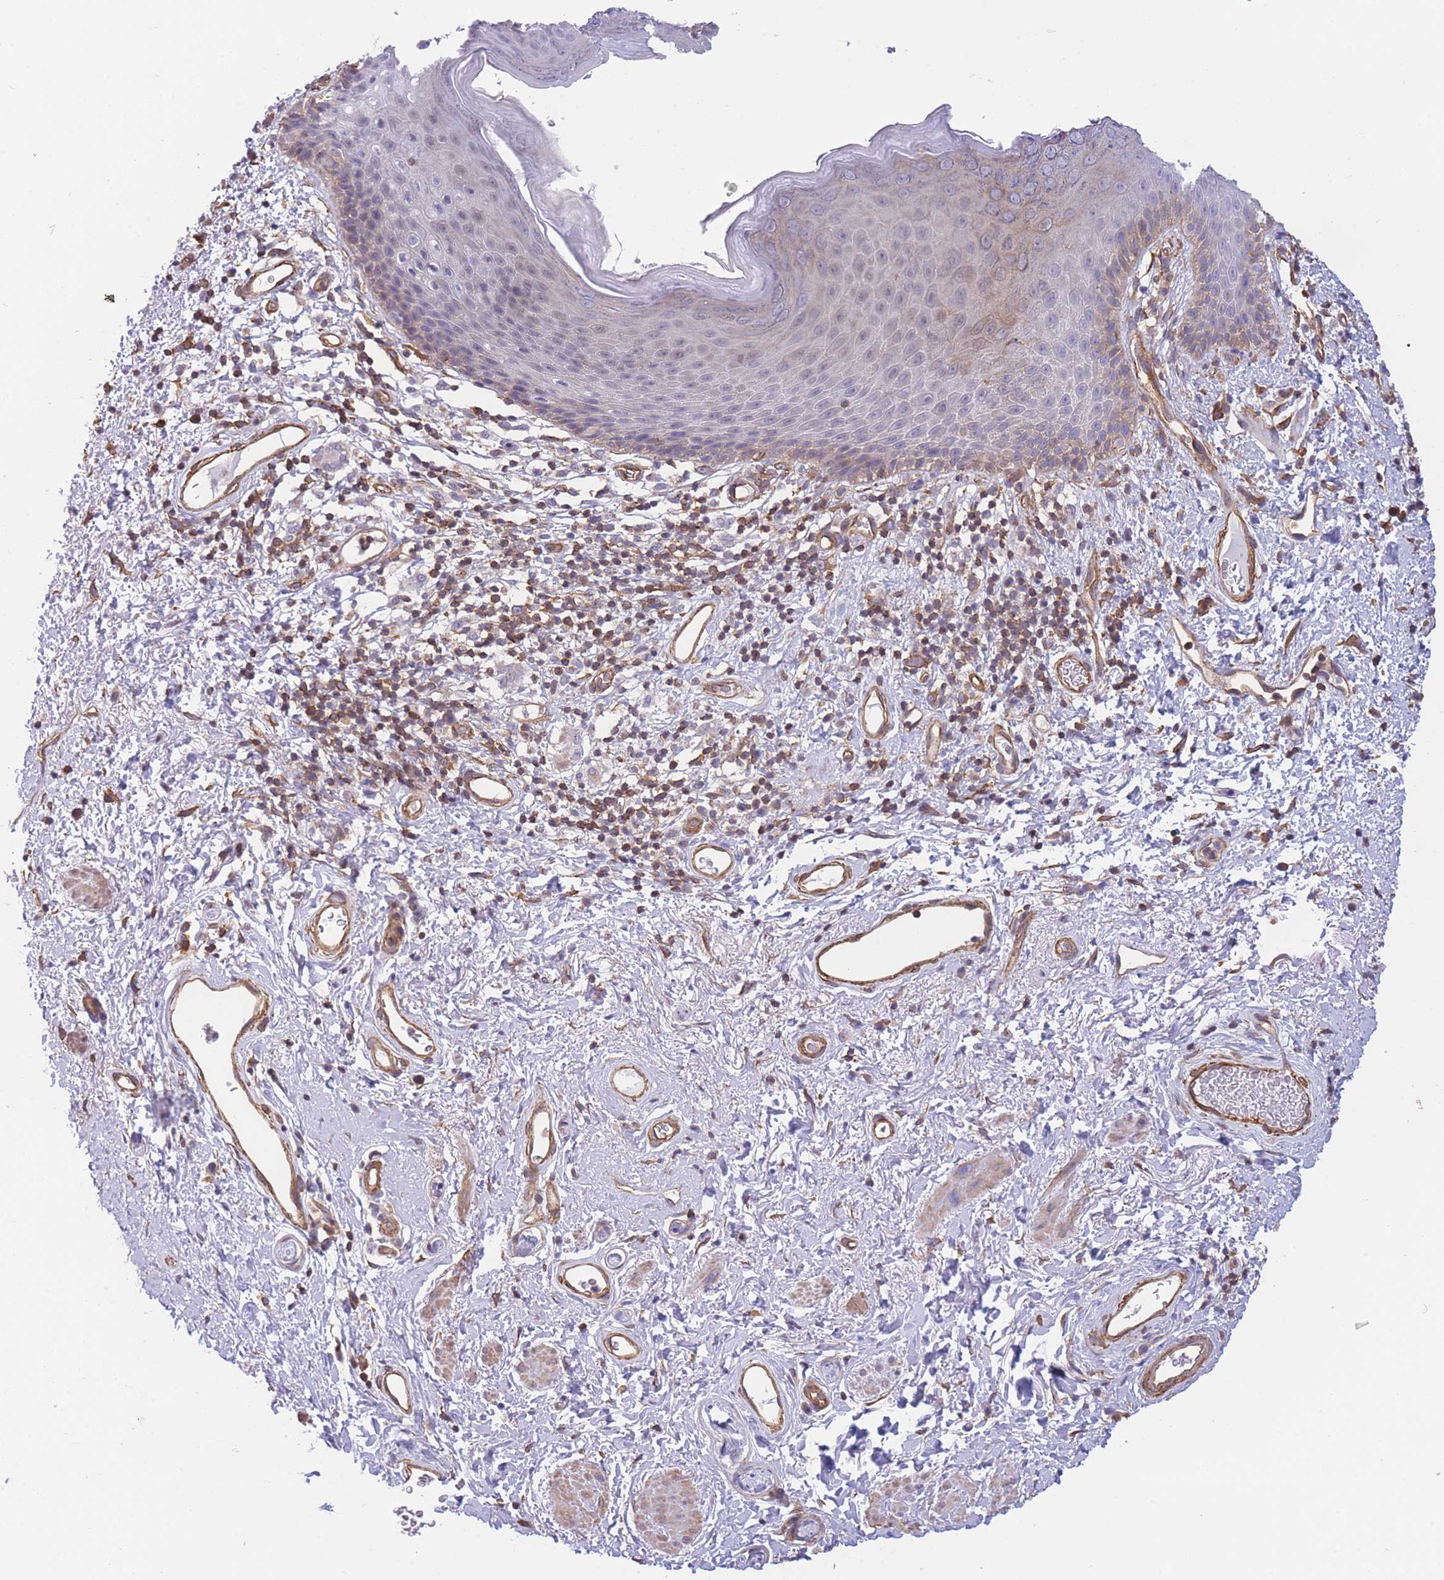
{"staining": {"intensity": "weak", "quantity": "<25%", "location": "cytoplasmic/membranous"}, "tissue": "skin", "cell_type": "Epidermal cells", "image_type": "normal", "snomed": [{"axis": "morphology", "description": "Normal tissue, NOS"}, {"axis": "topography", "description": "Anal"}], "caption": "An immunohistochemistry (IHC) image of unremarkable skin is shown. There is no staining in epidermal cells of skin.", "gene": "CDC25B", "patient": {"sex": "female", "age": 46}}